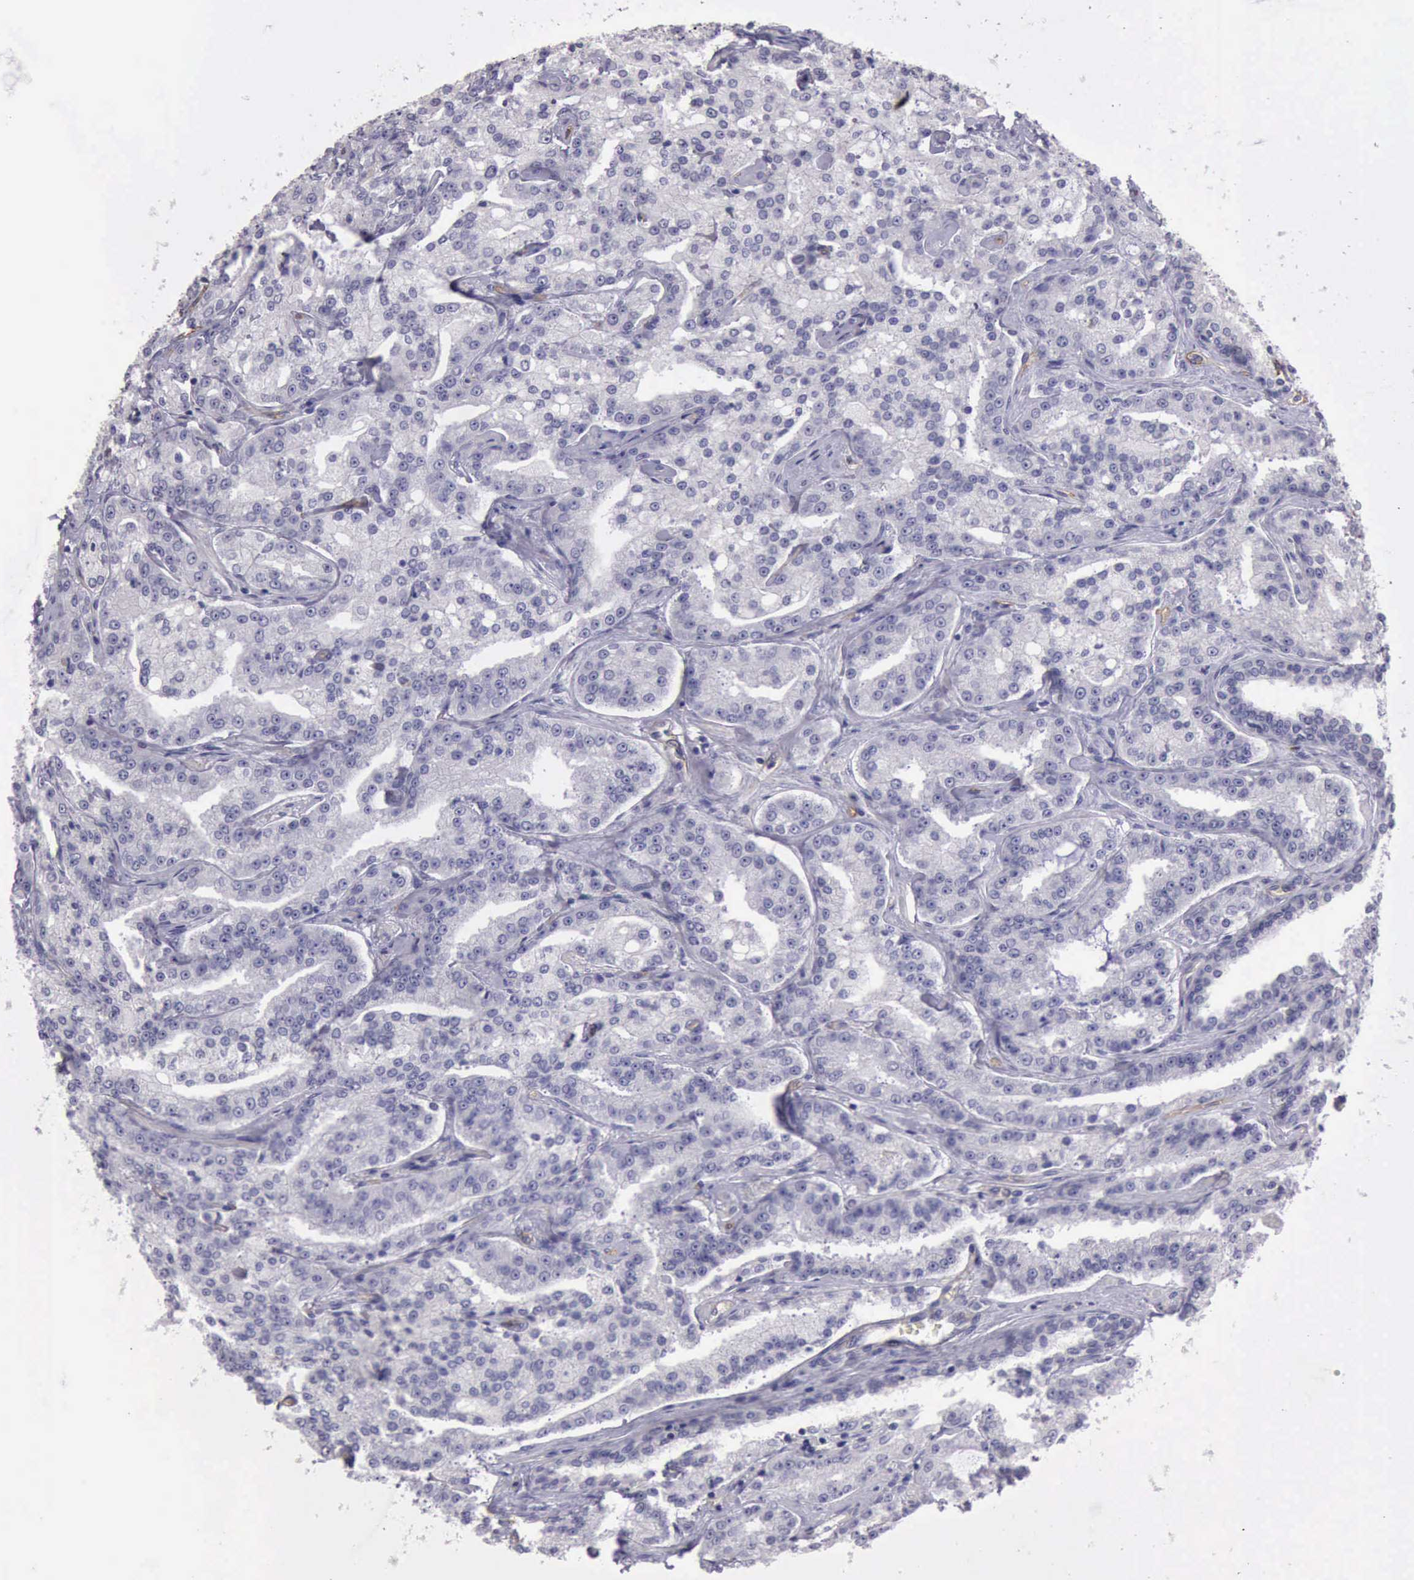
{"staining": {"intensity": "negative", "quantity": "none", "location": "none"}, "tissue": "prostate cancer", "cell_type": "Tumor cells", "image_type": "cancer", "snomed": [{"axis": "morphology", "description": "Adenocarcinoma, Medium grade"}, {"axis": "topography", "description": "Prostate"}], "caption": "Prostate cancer (adenocarcinoma (medium-grade)) was stained to show a protein in brown. There is no significant staining in tumor cells. Nuclei are stained in blue.", "gene": "TCEANC", "patient": {"sex": "male", "age": 72}}